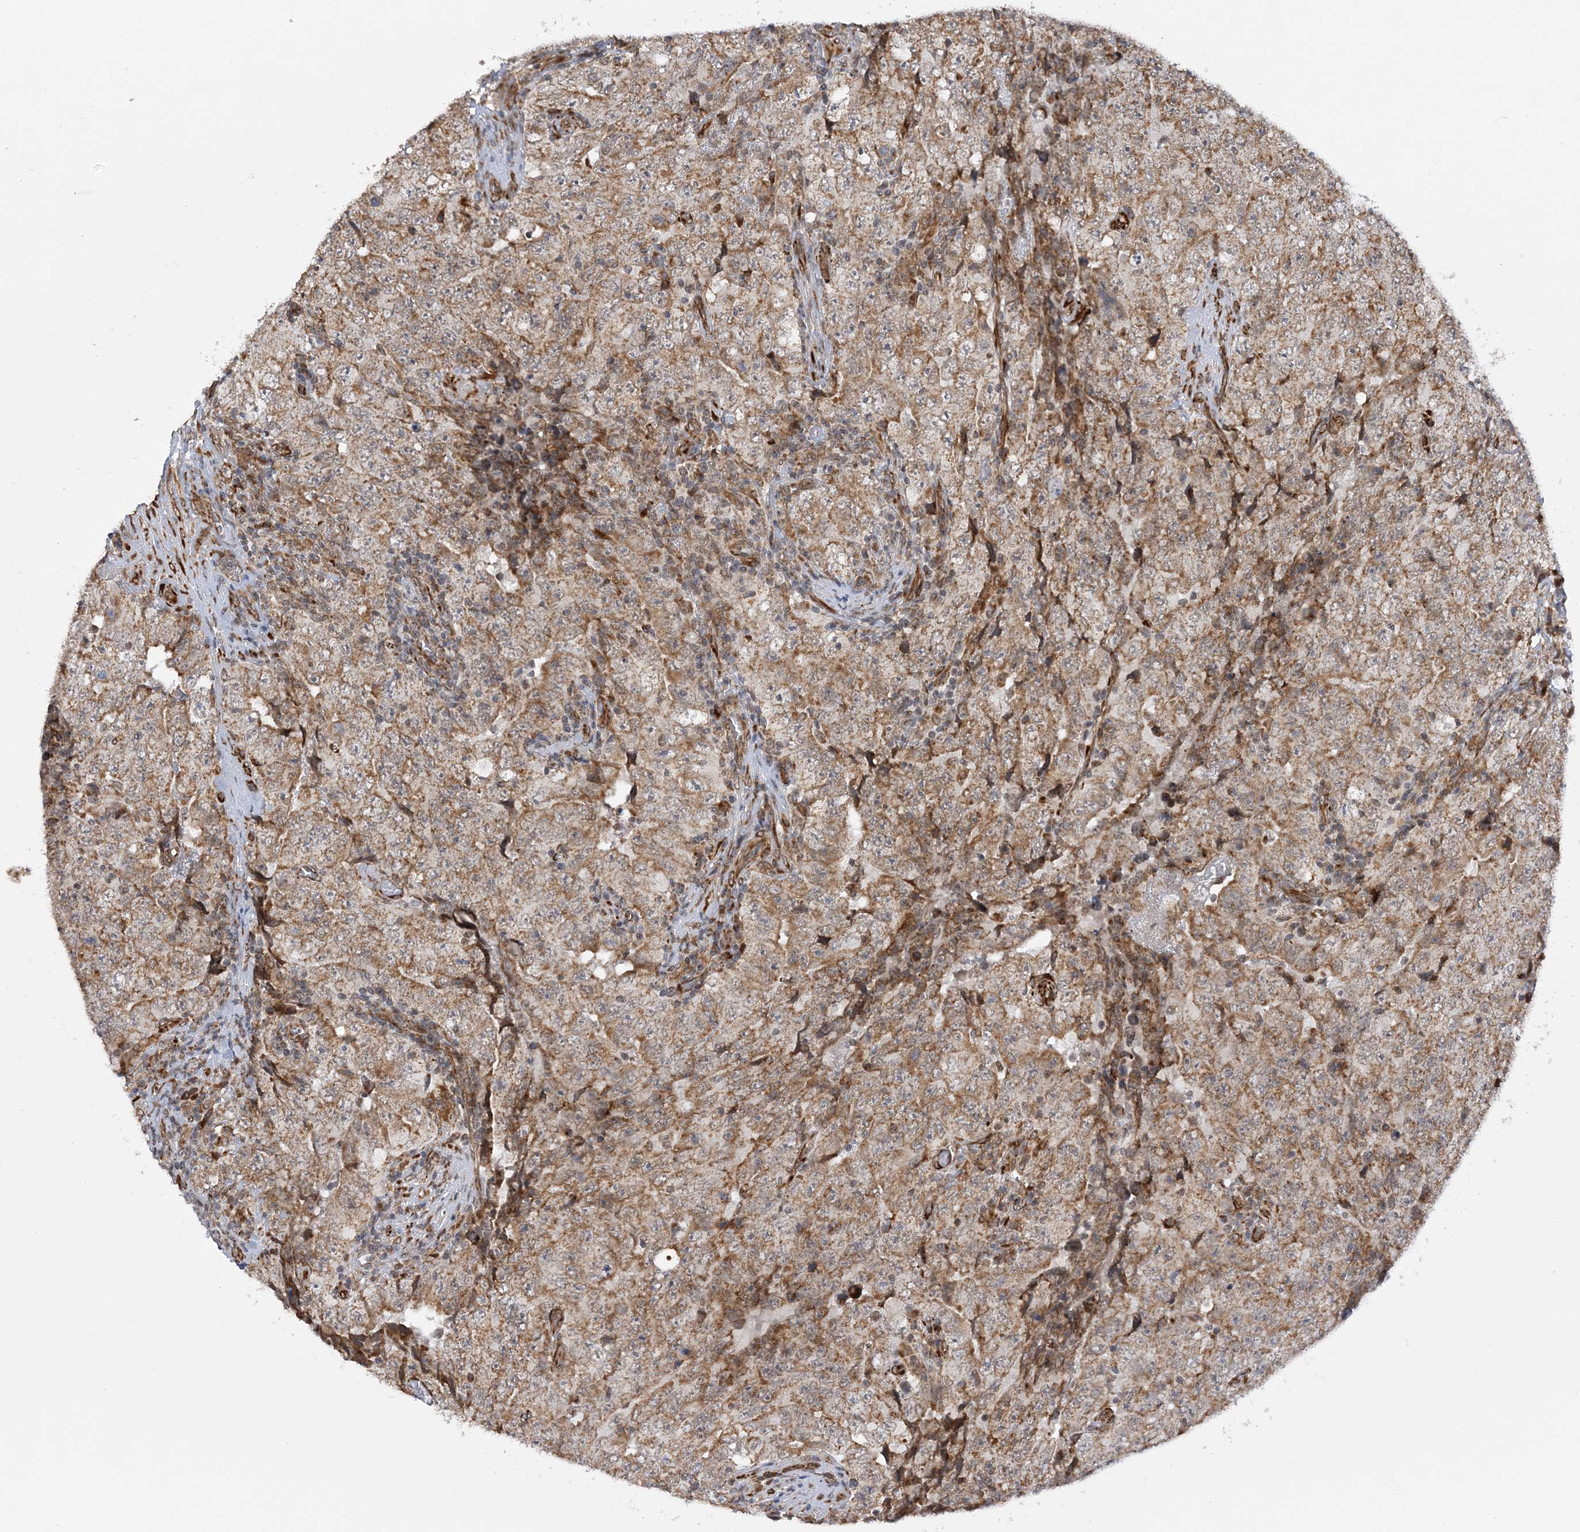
{"staining": {"intensity": "moderate", "quantity": ">75%", "location": "cytoplasmic/membranous"}, "tissue": "testis cancer", "cell_type": "Tumor cells", "image_type": "cancer", "snomed": [{"axis": "morphology", "description": "Carcinoma, Embryonal, NOS"}, {"axis": "topography", "description": "Testis"}], "caption": "Testis embryonal carcinoma stained for a protein (brown) demonstrates moderate cytoplasmic/membranous positive expression in about >75% of tumor cells.", "gene": "MRPL47", "patient": {"sex": "male", "age": 26}}